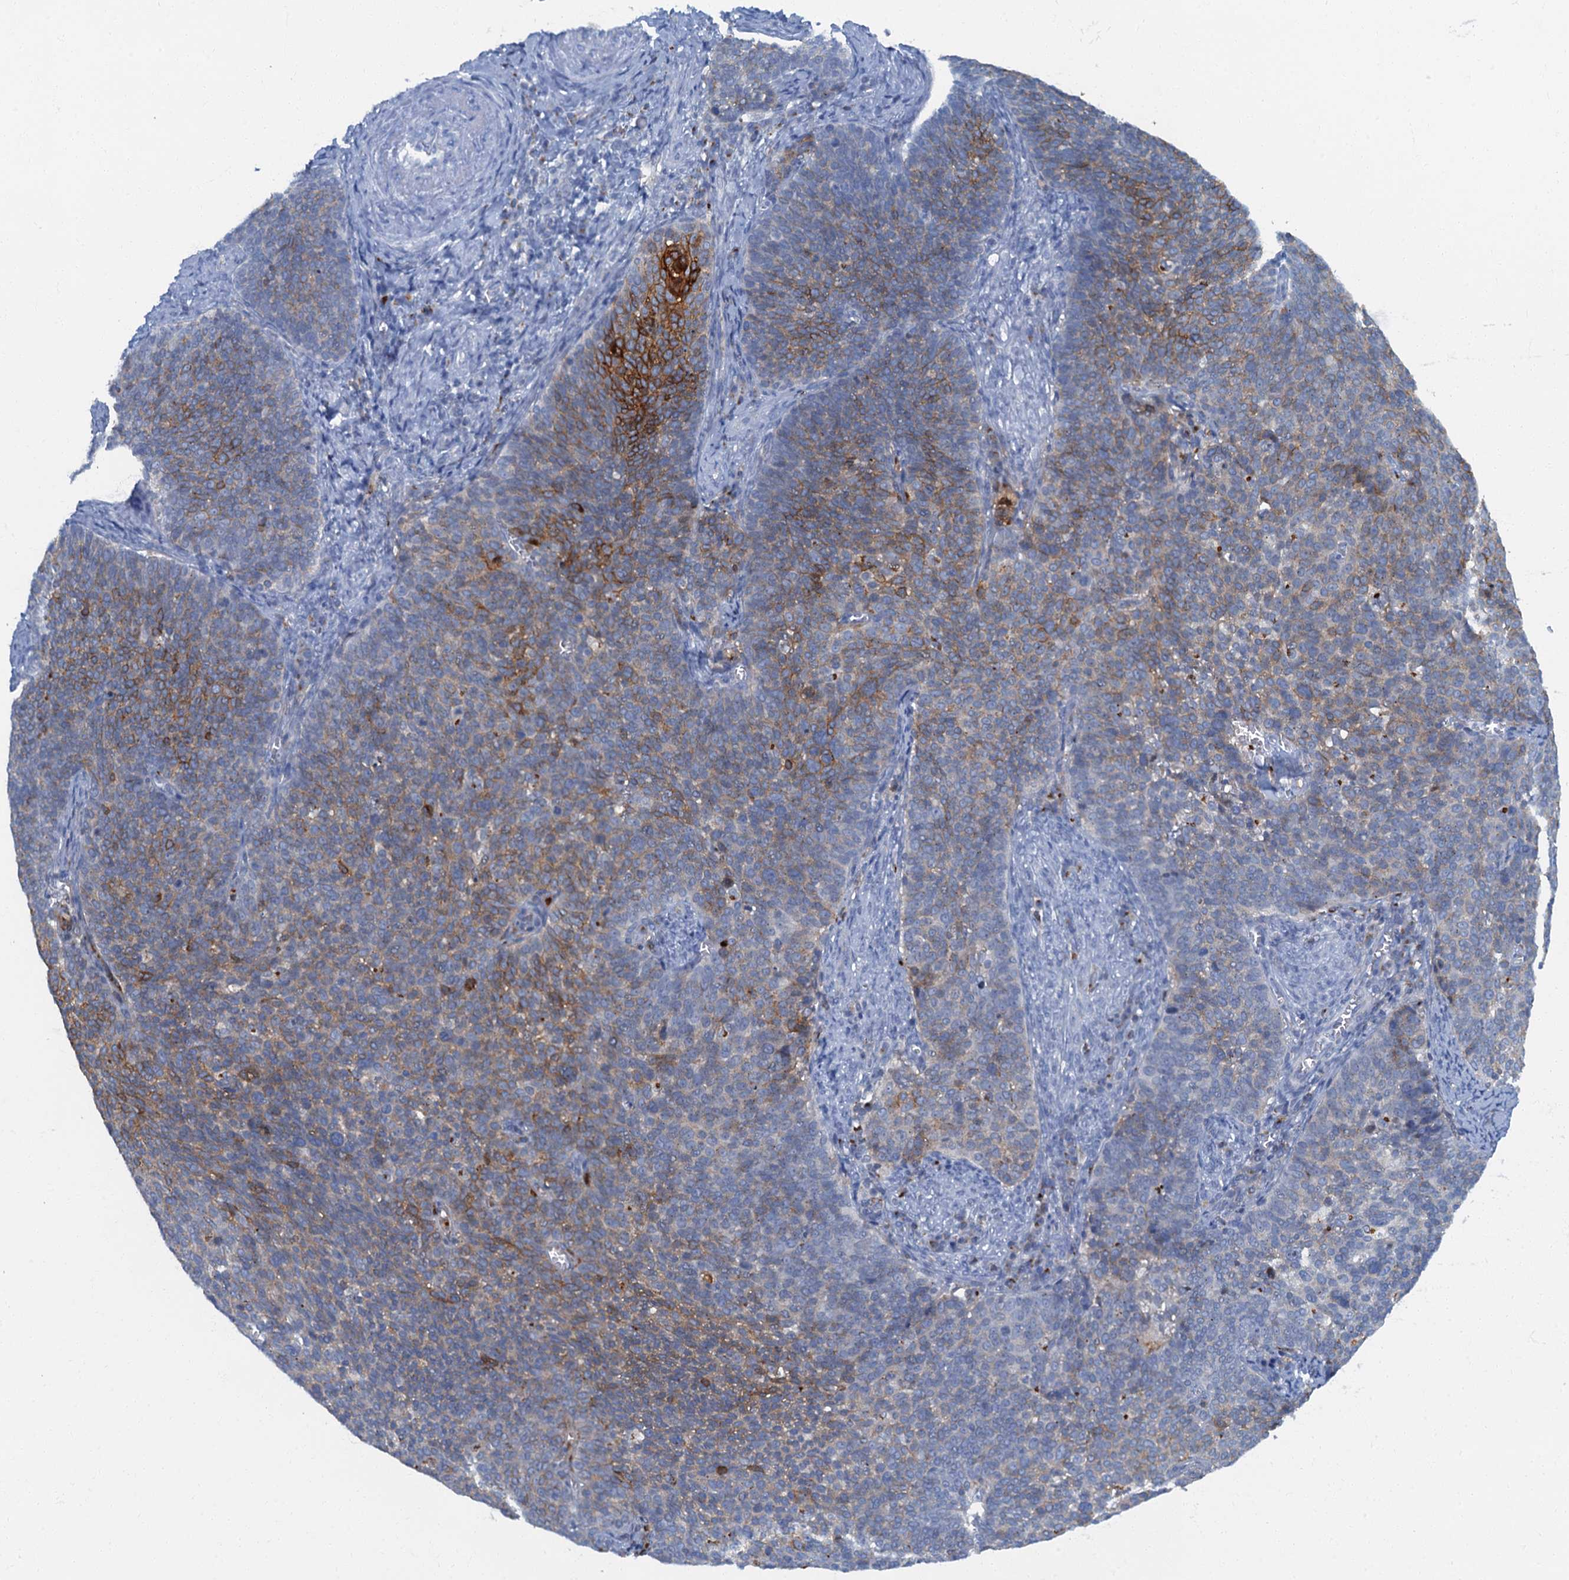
{"staining": {"intensity": "strong", "quantity": "<25%", "location": "cytoplasmic/membranous"}, "tissue": "cervical cancer", "cell_type": "Tumor cells", "image_type": "cancer", "snomed": [{"axis": "morphology", "description": "Normal tissue, NOS"}, {"axis": "morphology", "description": "Squamous cell carcinoma, NOS"}, {"axis": "topography", "description": "Cervix"}], "caption": "Immunohistochemical staining of human squamous cell carcinoma (cervical) reveals strong cytoplasmic/membranous protein positivity in approximately <25% of tumor cells.", "gene": "LYPD3", "patient": {"sex": "female", "age": 39}}